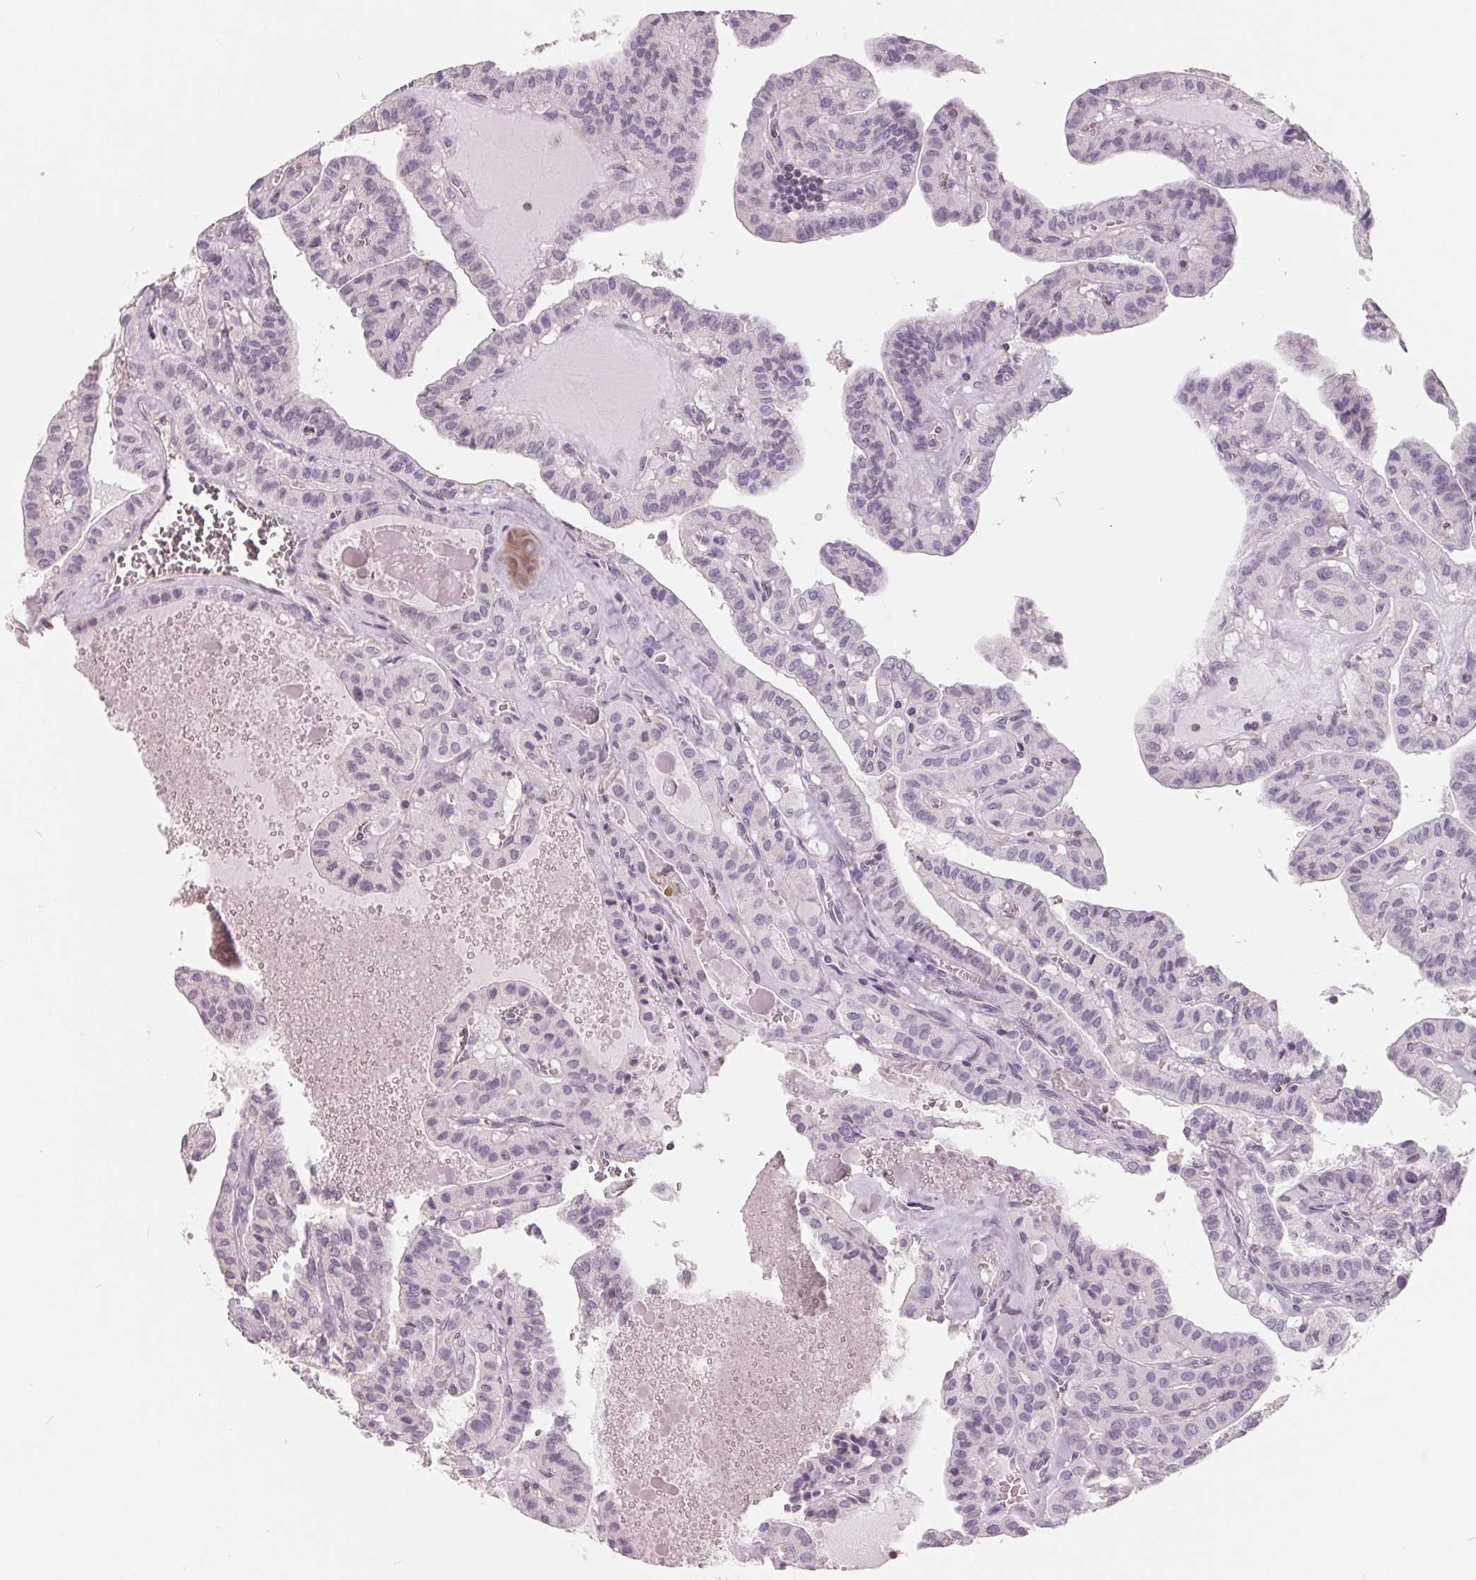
{"staining": {"intensity": "negative", "quantity": "none", "location": "none"}, "tissue": "thyroid cancer", "cell_type": "Tumor cells", "image_type": "cancer", "snomed": [{"axis": "morphology", "description": "Papillary adenocarcinoma, NOS"}, {"axis": "topography", "description": "Thyroid gland"}], "caption": "Tumor cells are negative for protein expression in human thyroid papillary adenocarcinoma. Nuclei are stained in blue.", "gene": "FTCD", "patient": {"sex": "male", "age": 52}}